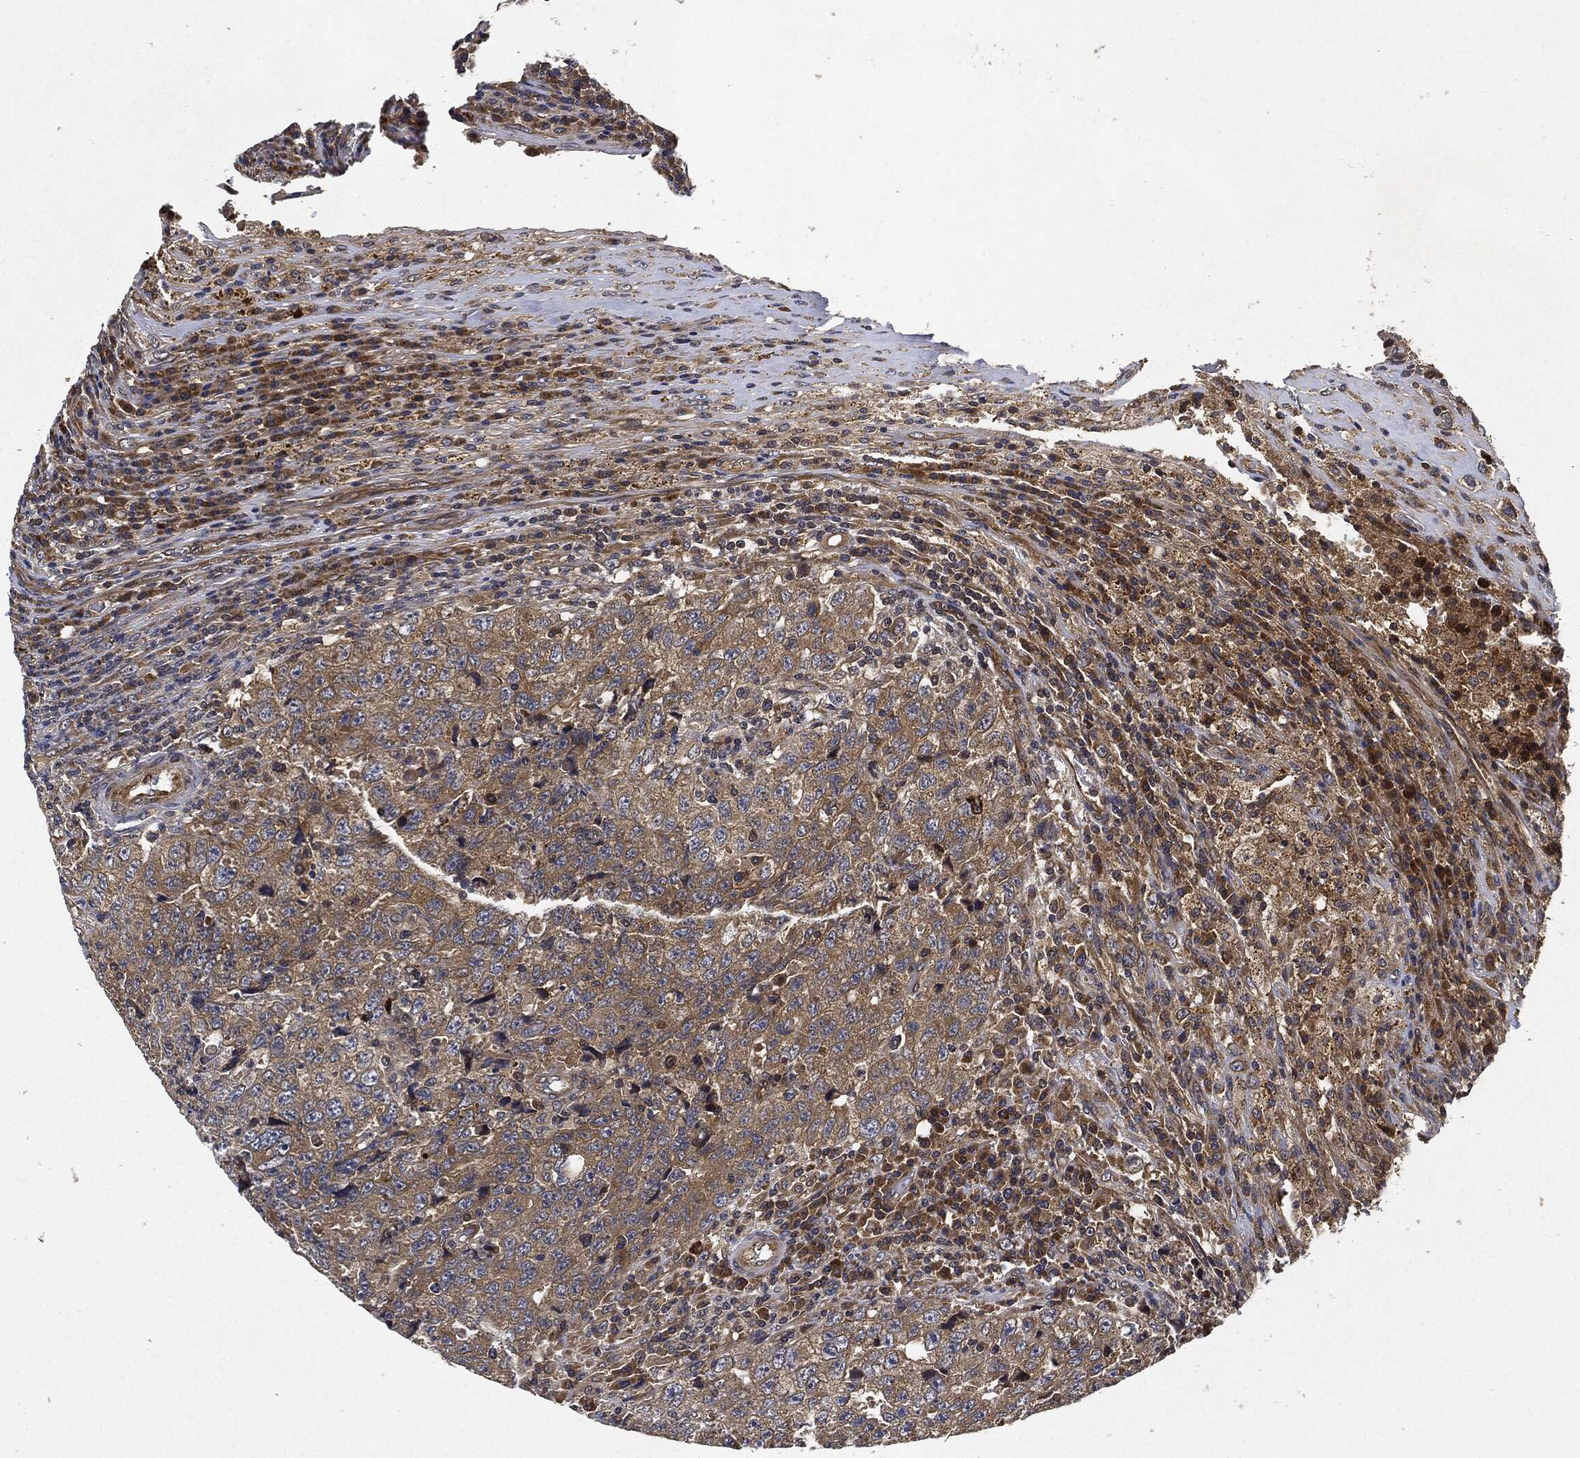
{"staining": {"intensity": "weak", "quantity": ">75%", "location": "cytoplasmic/membranous"}, "tissue": "testis cancer", "cell_type": "Tumor cells", "image_type": "cancer", "snomed": [{"axis": "morphology", "description": "Necrosis, NOS"}, {"axis": "morphology", "description": "Carcinoma, Embryonal, NOS"}, {"axis": "topography", "description": "Testis"}], "caption": "Testis cancer (embryonal carcinoma) stained with DAB (3,3'-diaminobenzidine) IHC shows low levels of weak cytoplasmic/membranous staining in about >75% of tumor cells. Immunohistochemistry stains the protein in brown and the nuclei are stained blue.", "gene": "MLST8", "patient": {"sex": "male", "age": 19}}